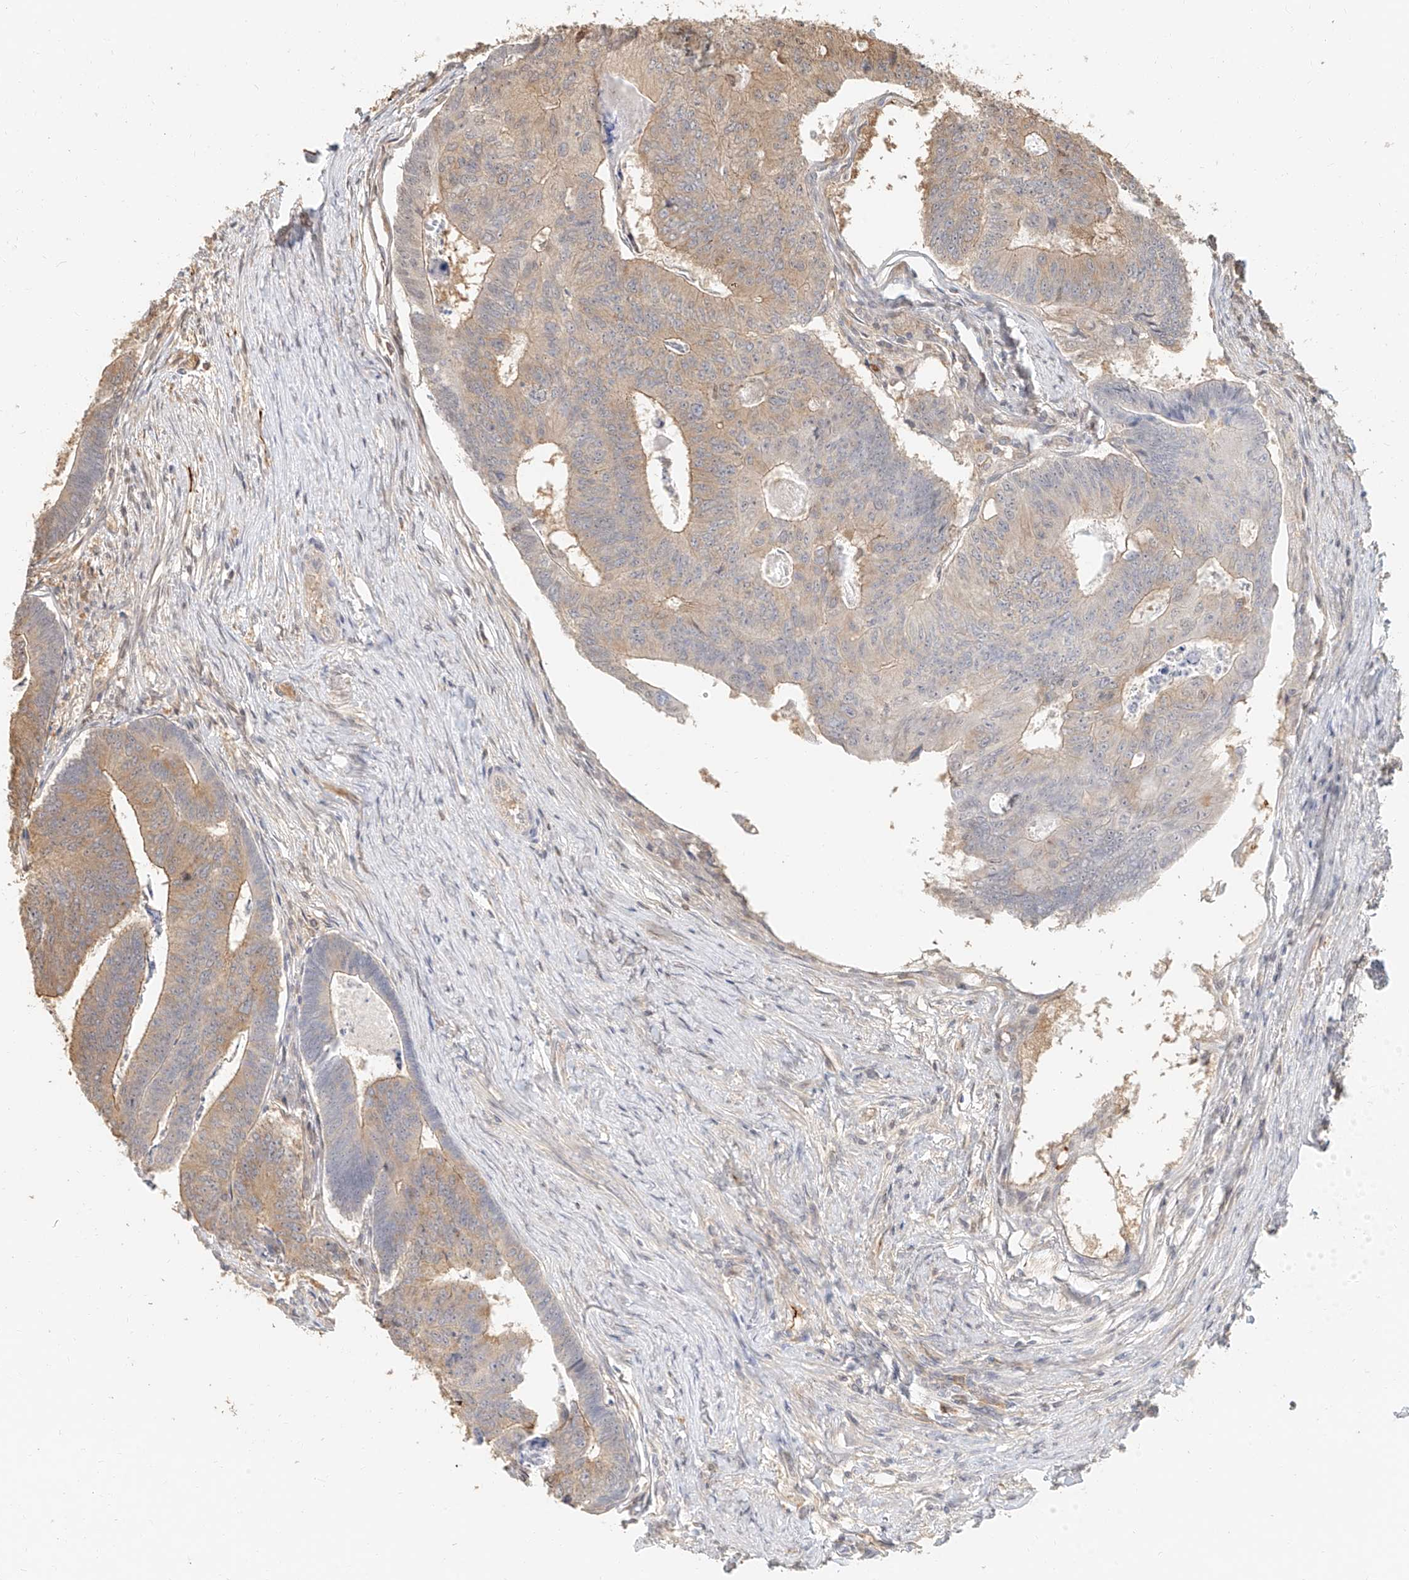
{"staining": {"intensity": "weak", "quantity": "25%-75%", "location": "cytoplasmic/membranous"}, "tissue": "colorectal cancer", "cell_type": "Tumor cells", "image_type": "cancer", "snomed": [{"axis": "morphology", "description": "Adenocarcinoma, NOS"}, {"axis": "topography", "description": "Colon"}], "caption": "There is low levels of weak cytoplasmic/membranous positivity in tumor cells of colorectal adenocarcinoma, as demonstrated by immunohistochemical staining (brown color).", "gene": "NAP1L1", "patient": {"sex": "female", "age": 67}}